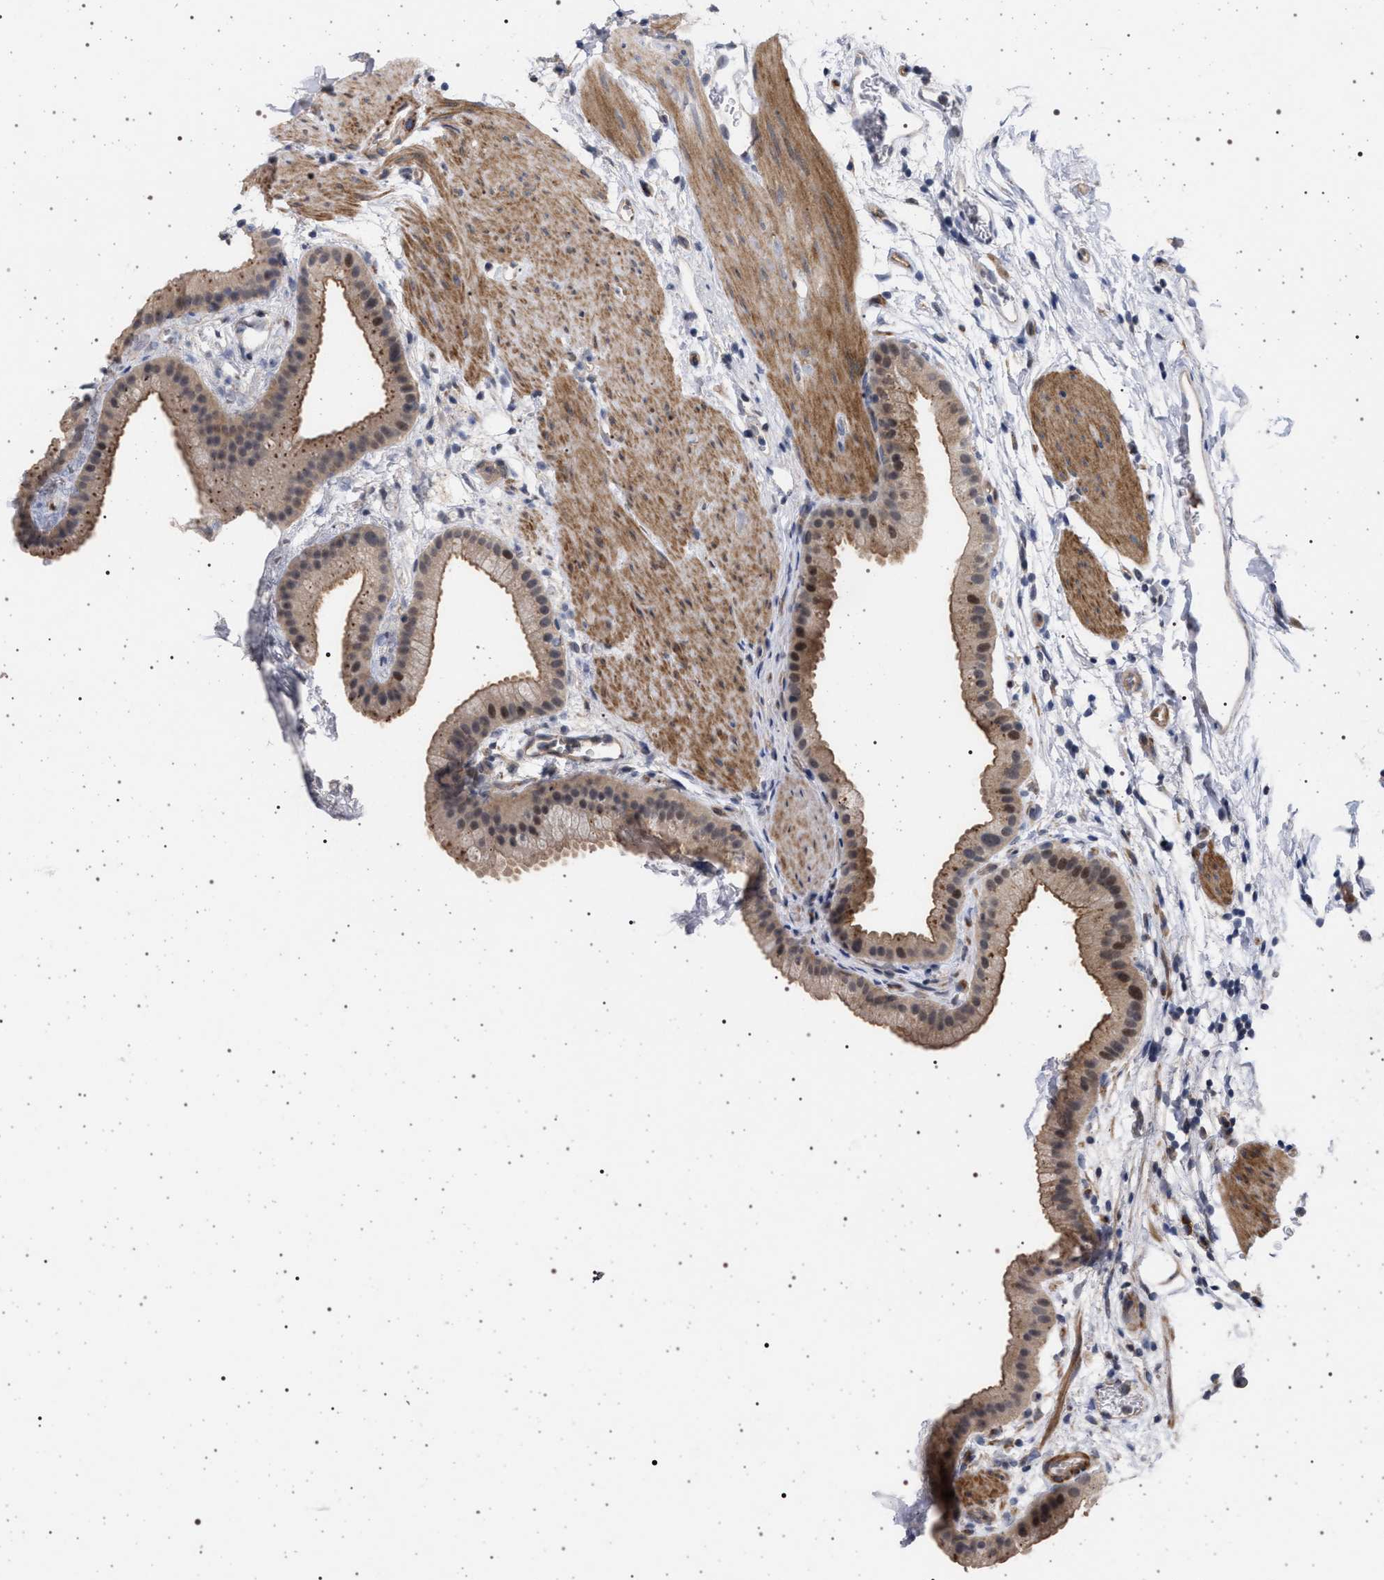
{"staining": {"intensity": "moderate", "quantity": ">75%", "location": "cytoplasmic/membranous,nuclear"}, "tissue": "gallbladder", "cell_type": "Glandular cells", "image_type": "normal", "snomed": [{"axis": "morphology", "description": "Normal tissue, NOS"}, {"axis": "topography", "description": "Gallbladder"}], "caption": "High-magnification brightfield microscopy of normal gallbladder stained with DAB (brown) and counterstained with hematoxylin (blue). glandular cells exhibit moderate cytoplasmic/membranous,nuclear expression is present in approximately>75% of cells. (DAB = brown stain, brightfield microscopy at high magnification).", "gene": "RBM48", "patient": {"sex": "female", "age": 64}}